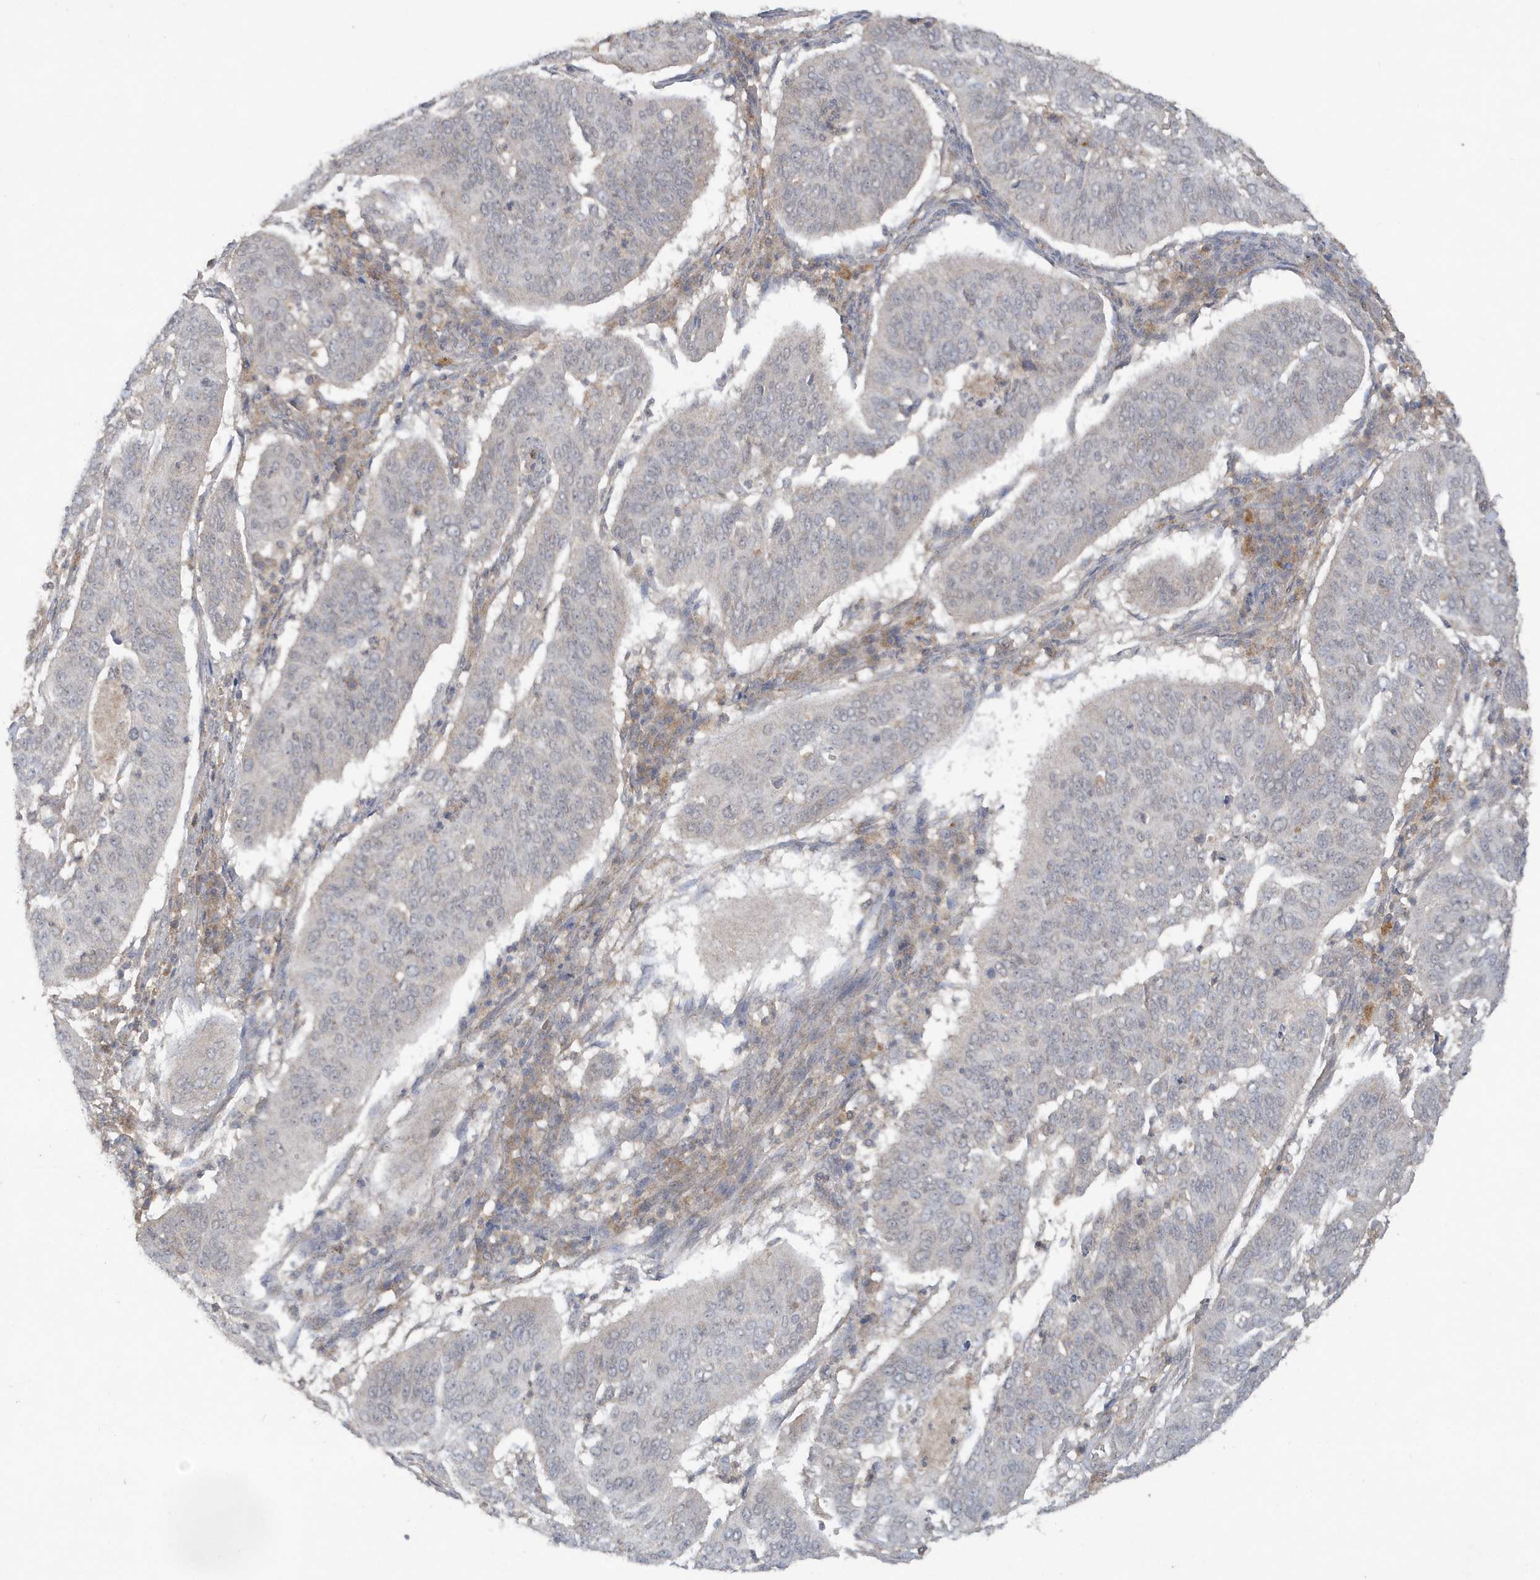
{"staining": {"intensity": "negative", "quantity": "none", "location": "none"}, "tissue": "cervical cancer", "cell_type": "Tumor cells", "image_type": "cancer", "snomed": [{"axis": "morphology", "description": "Normal tissue, NOS"}, {"axis": "morphology", "description": "Squamous cell carcinoma, NOS"}, {"axis": "topography", "description": "Cervix"}], "caption": "Tumor cells are negative for protein expression in human squamous cell carcinoma (cervical).", "gene": "C1RL", "patient": {"sex": "female", "age": 39}}